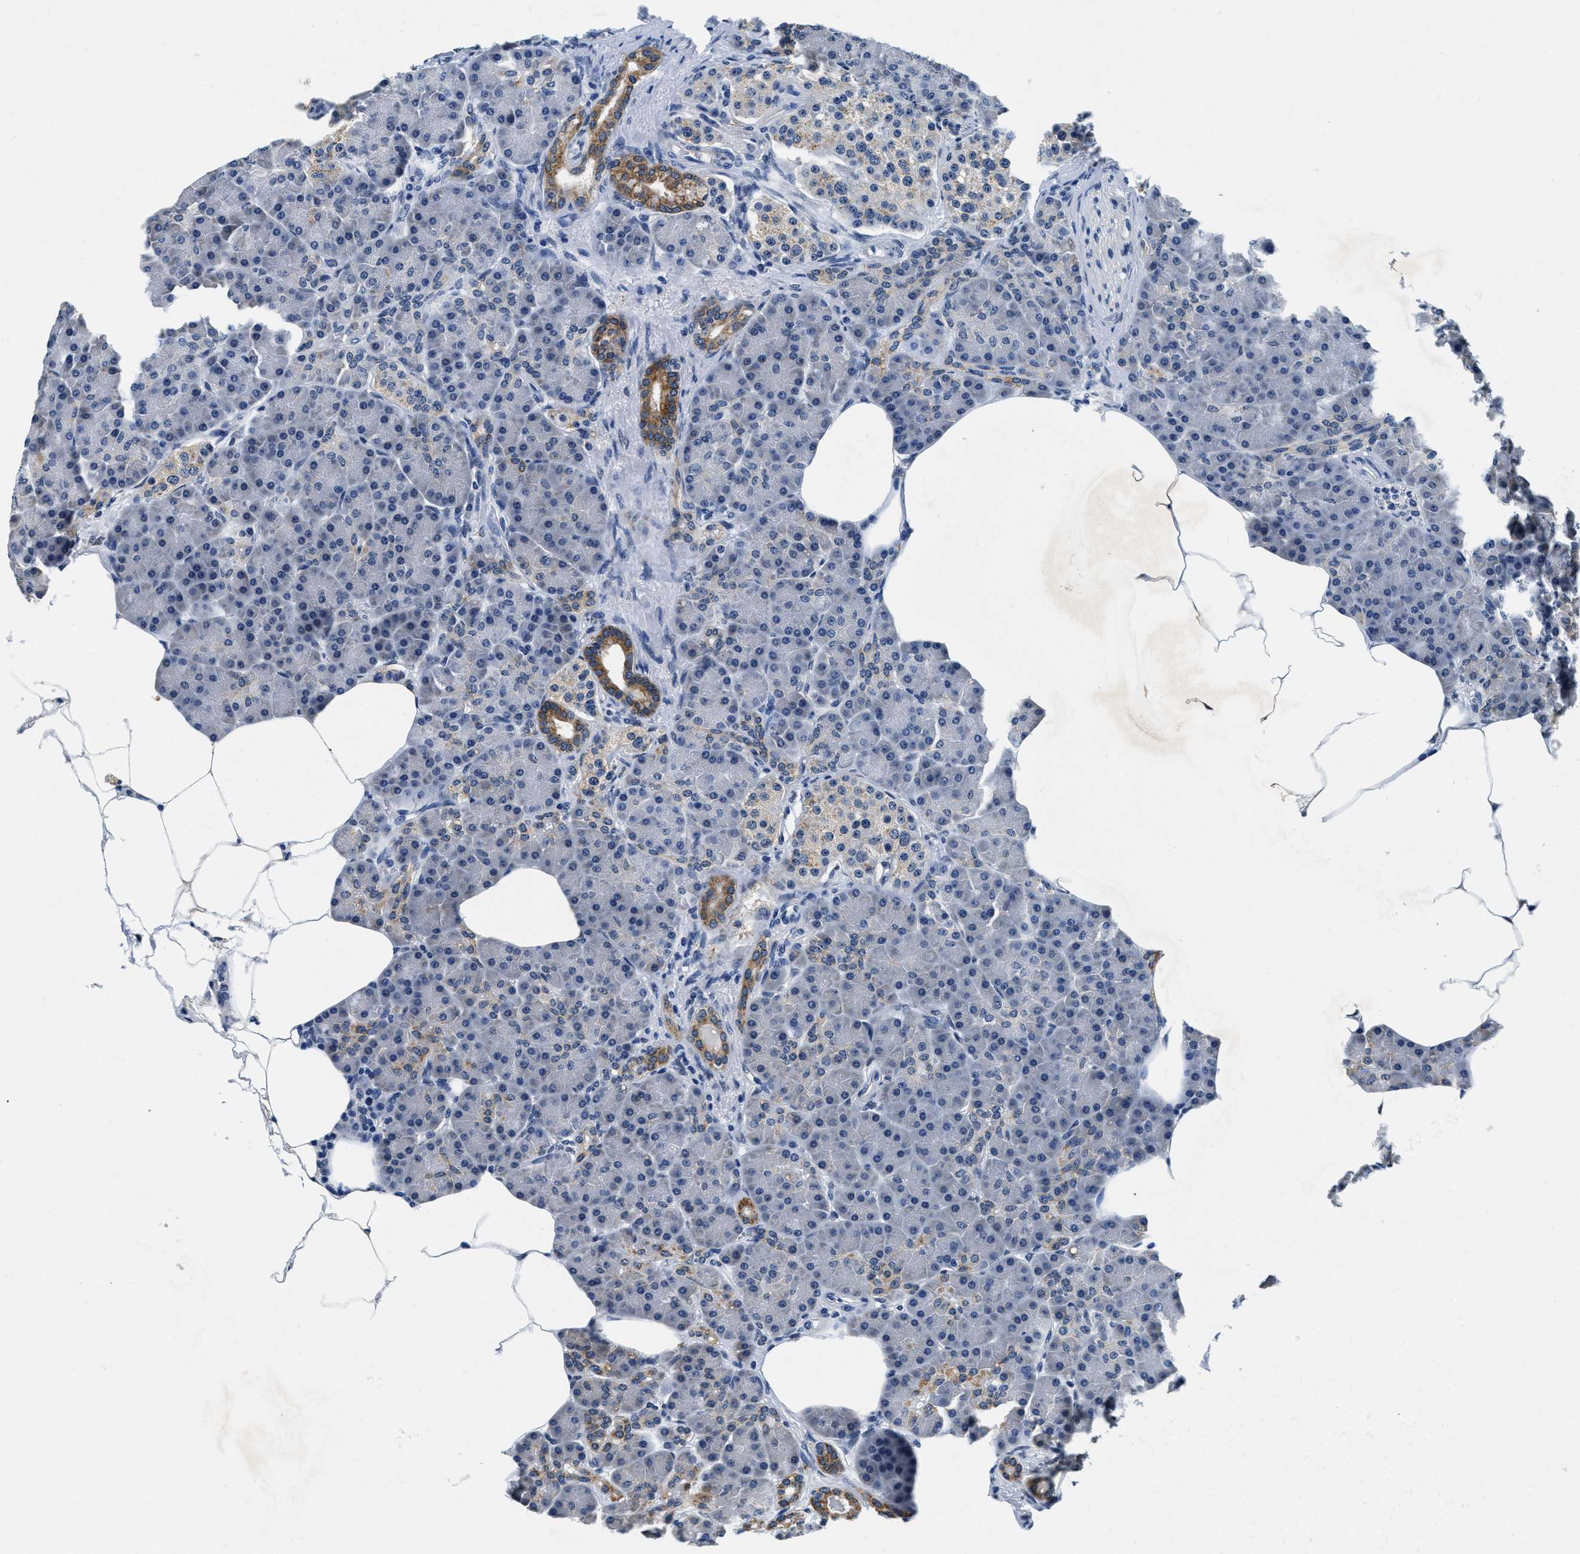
{"staining": {"intensity": "moderate", "quantity": "<25%", "location": "cytoplasmic/membranous"}, "tissue": "pancreas", "cell_type": "Exocrine glandular cells", "image_type": "normal", "snomed": [{"axis": "morphology", "description": "Normal tissue, NOS"}, {"axis": "topography", "description": "Pancreas"}], "caption": "Pancreas stained with immunohistochemistry (IHC) demonstrates moderate cytoplasmic/membranous staining in about <25% of exocrine glandular cells. The staining is performed using DAB (3,3'-diaminobenzidine) brown chromogen to label protein expression. The nuclei are counter-stained blue using hematoxylin.", "gene": "HS3ST2", "patient": {"sex": "female", "age": 70}}